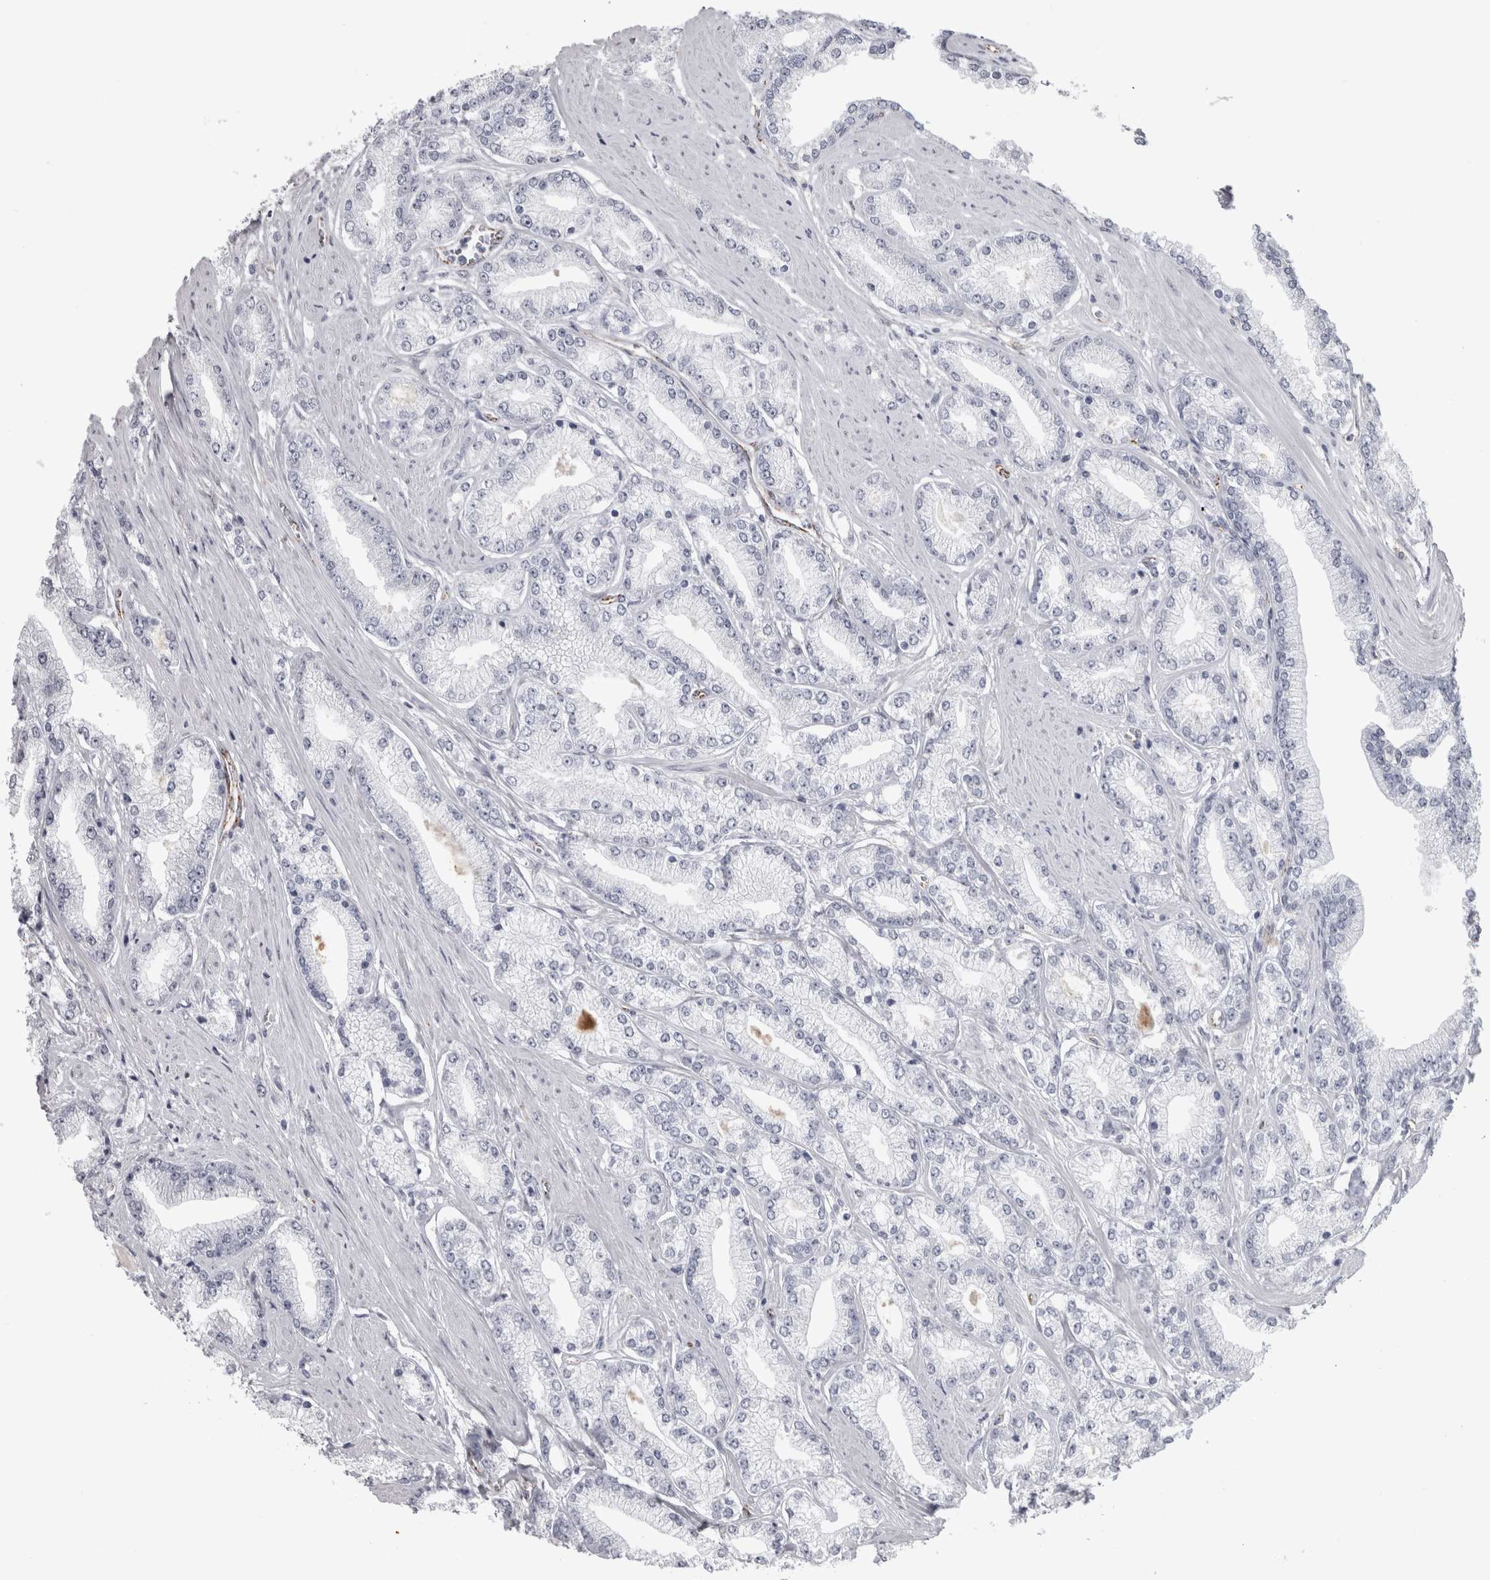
{"staining": {"intensity": "negative", "quantity": "none", "location": "none"}, "tissue": "prostate cancer", "cell_type": "Tumor cells", "image_type": "cancer", "snomed": [{"axis": "morphology", "description": "Adenocarcinoma, Low grade"}, {"axis": "topography", "description": "Prostate"}], "caption": "This histopathology image is of prostate low-grade adenocarcinoma stained with immunohistochemistry to label a protein in brown with the nuclei are counter-stained blue. There is no staining in tumor cells. Nuclei are stained in blue.", "gene": "ACOT7", "patient": {"sex": "male", "age": 62}}